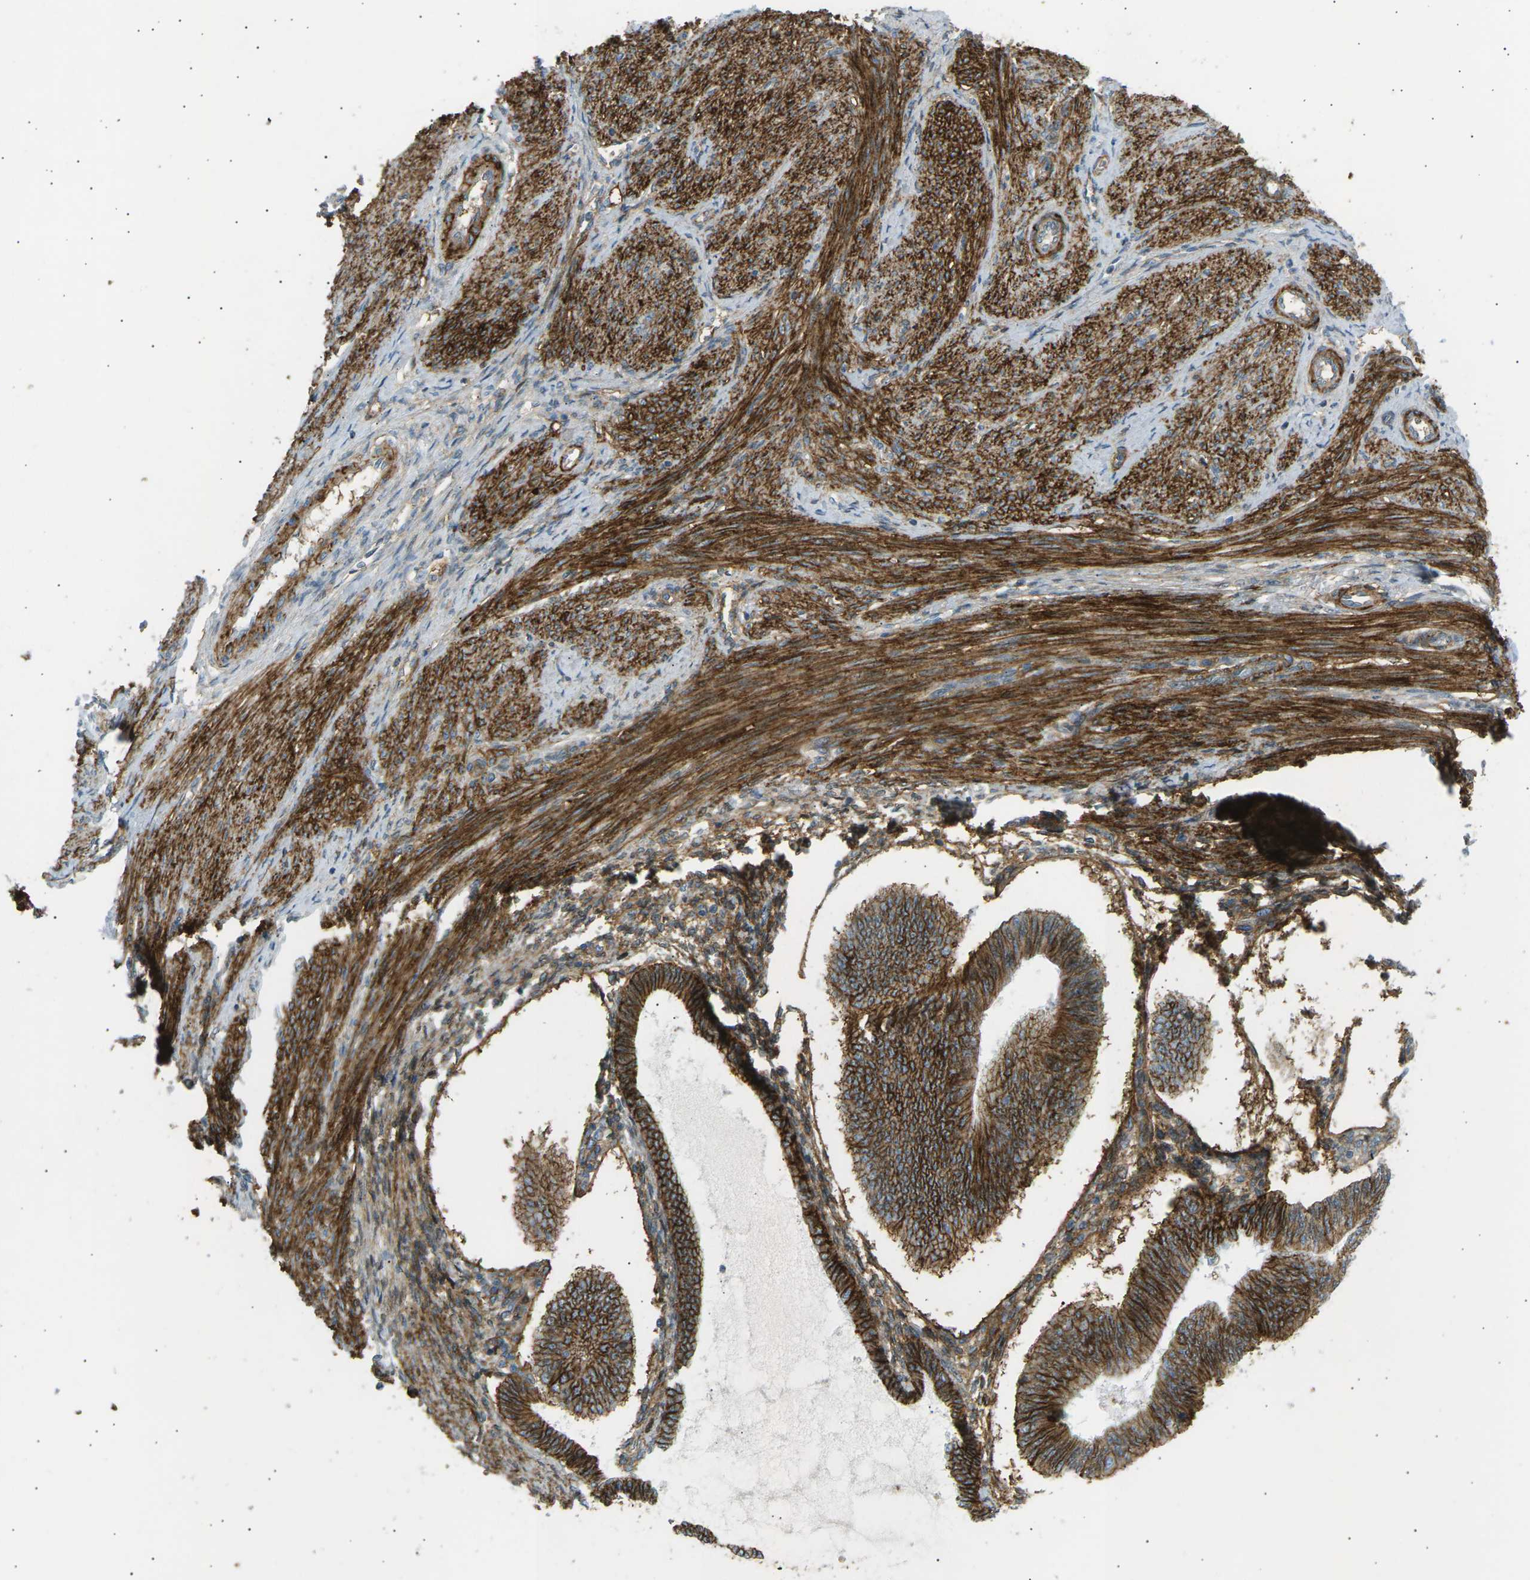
{"staining": {"intensity": "strong", "quantity": ">75%", "location": "cytoplasmic/membranous"}, "tissue": "endometrial cancer", "cell_type": "Tumor cells", "image_type": "cancer", "snomed": [{"axis": "morphology", "description": "Adenocarcinoma, NOS"}, {"axis": "topography", "description": "Endometrium"}], "caption": "IHC (DAB (3,3'-diaminobenzidine)) staining of endometrial cancer shows strong cytoplasmic/membranous protein expression in approximately >75% of tumor cells.", "gene": "ATP2B4", "patient": {"sex": "female", "age": 58}}